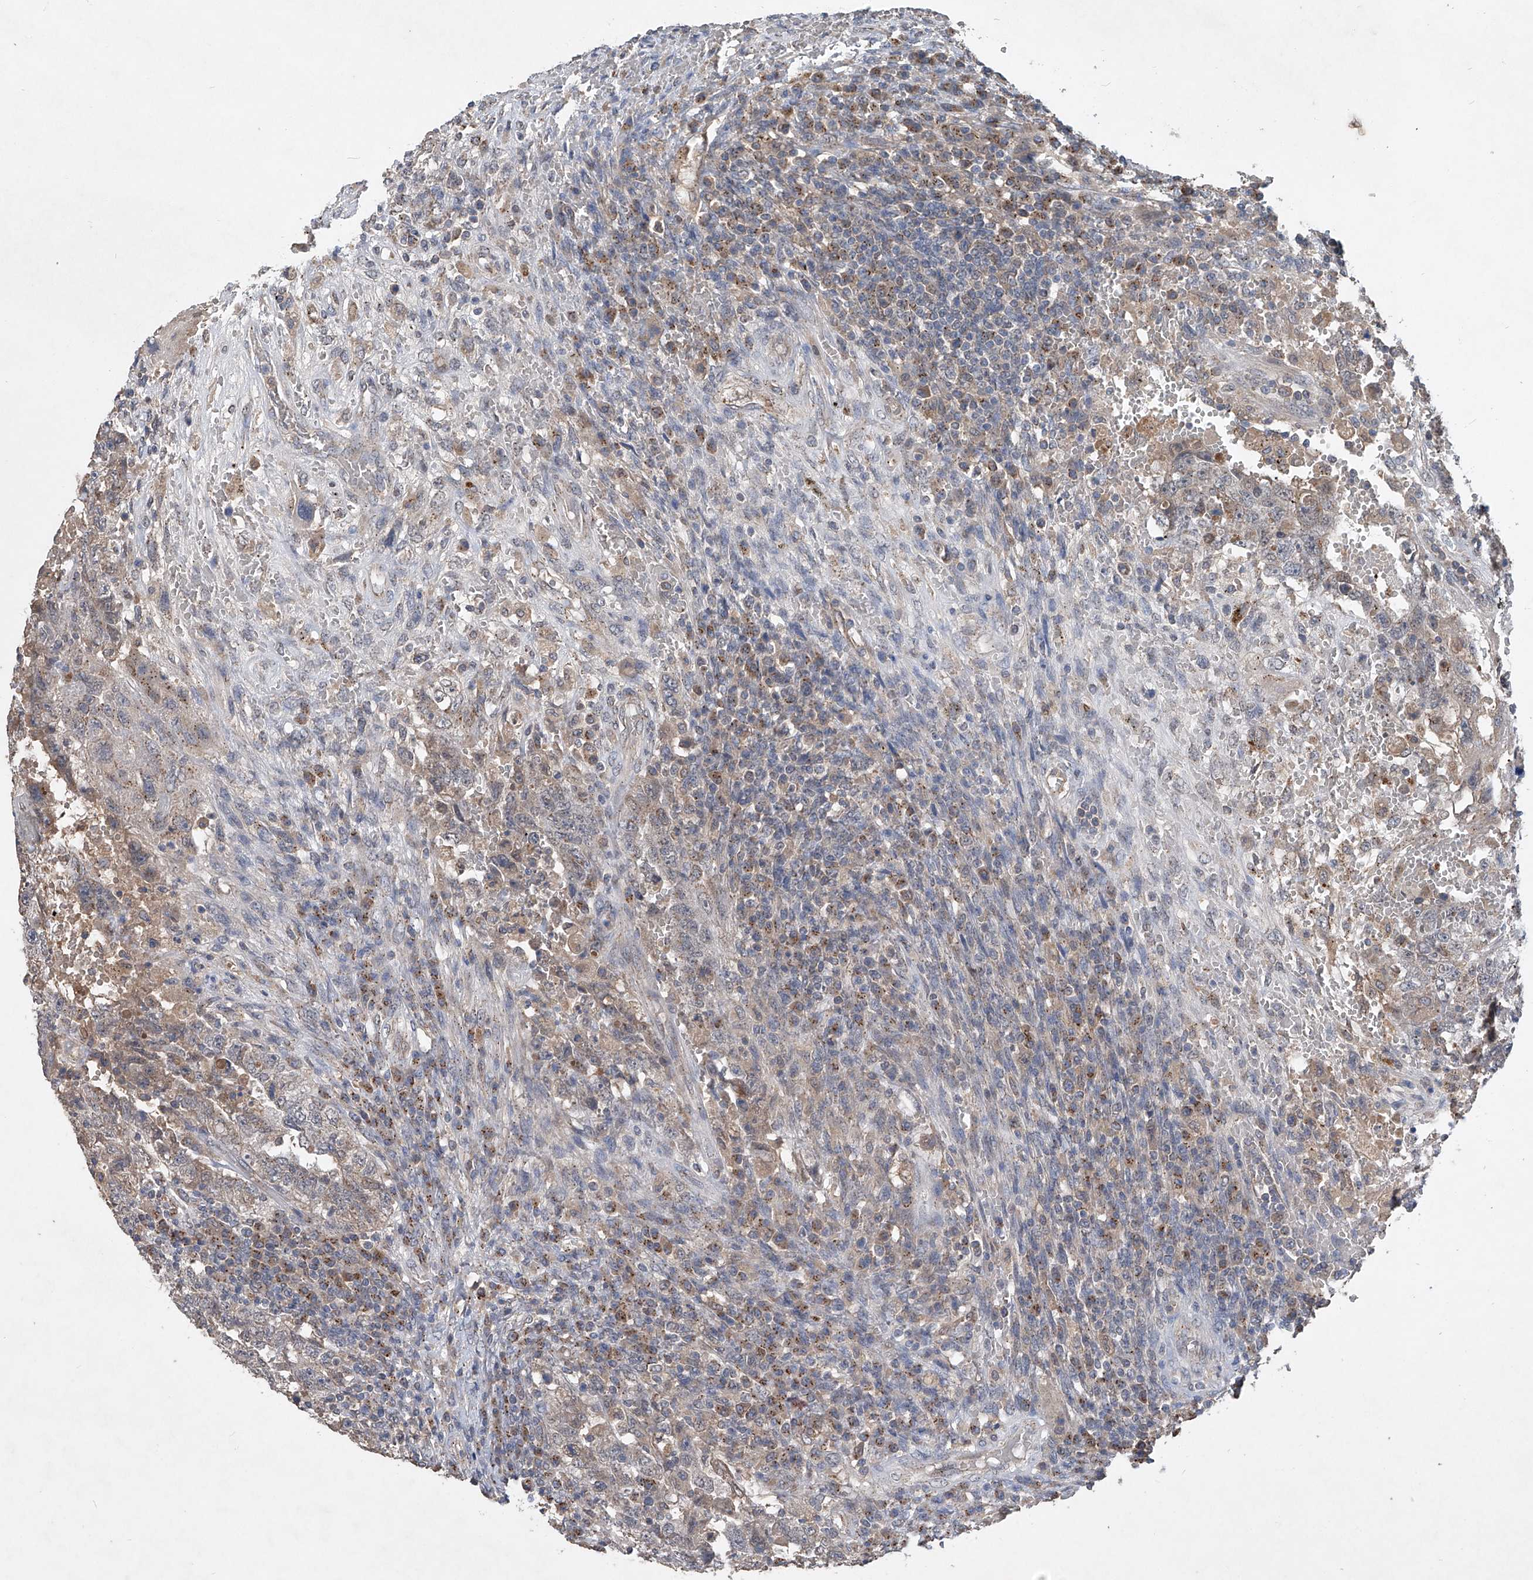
{"staining": {"intensity": "weak", "quantity": "<25%", "location": "cytoplasmic/membranous"}, "tissue": "testis cancer", "cell_type": "Tumor cells", "image_type": "cancer", "snomed": [{"axis": "morphology", "description": "Carcinoma, Embryonal, NOS"}, {"axis": "topography", "description": "Testis"}], "caption": "Immunohistochemical staining of testis cancer shows no significant positivity in tumor cells.", "gene": "PCSK5", "patient": {"sex": "male", "age": 26}}